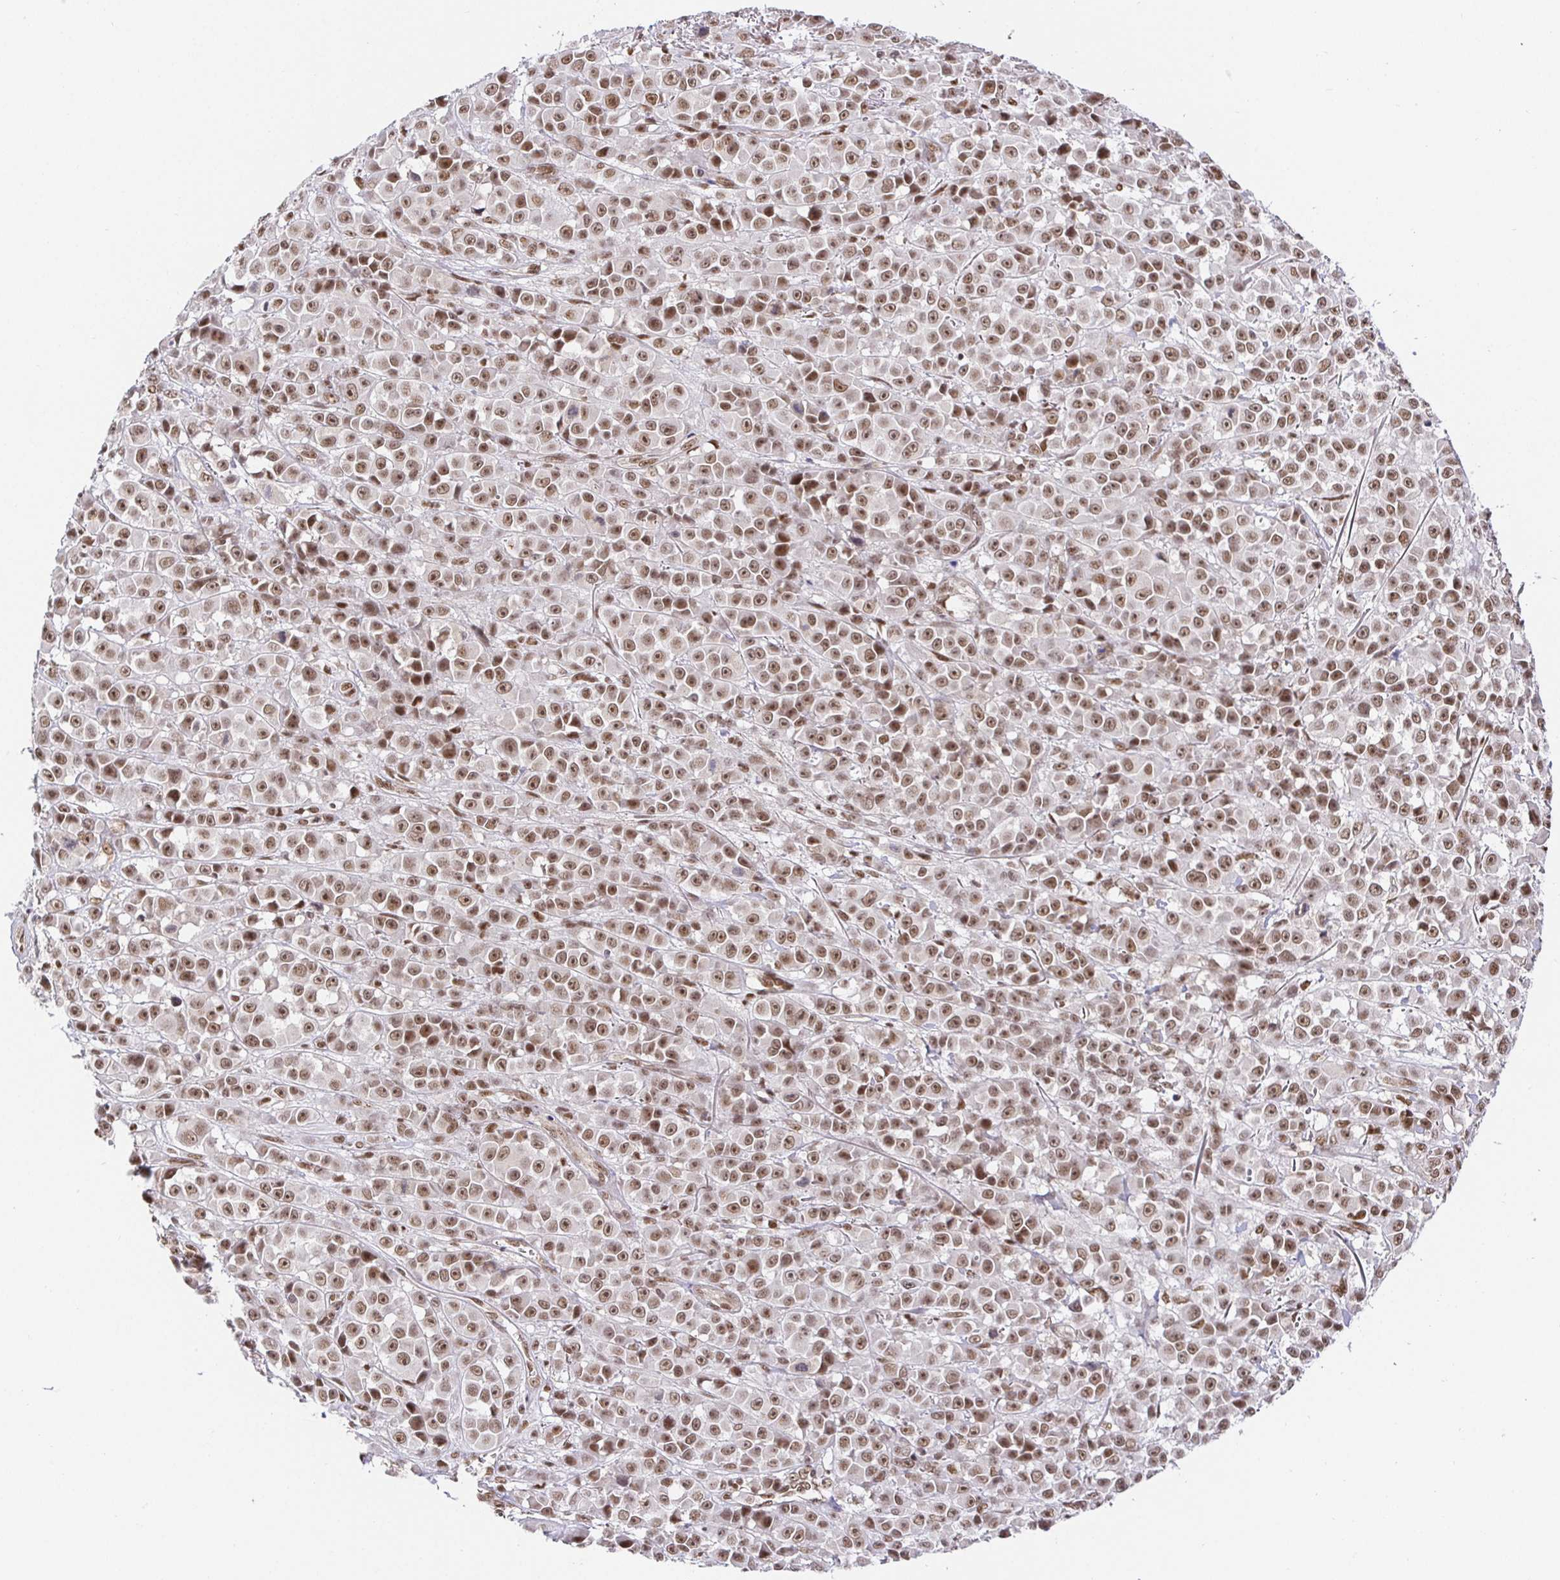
{"staining": {"intensity": "moderate", "quantity": ">75%", "location": "nuclear"}, "tissue": "melanoma", "cell_type": "Tumor cells", "image_type": "cancer", "snomed": [{"axis": "morphology", "description": "Malignant melanoma, NOS"}, {"axis": "topography", "description": "Skin"}, {"axis": "topography", "description": "Skin of back"}], "caption": "Protein expression analysis of human malignant melanoma reveals moderate nuclear staining in approximately >75% of tumor cells. Nuclei are stained in blue.", "gene": "USF1", "patient": {"sex": "male", "age": 91}}